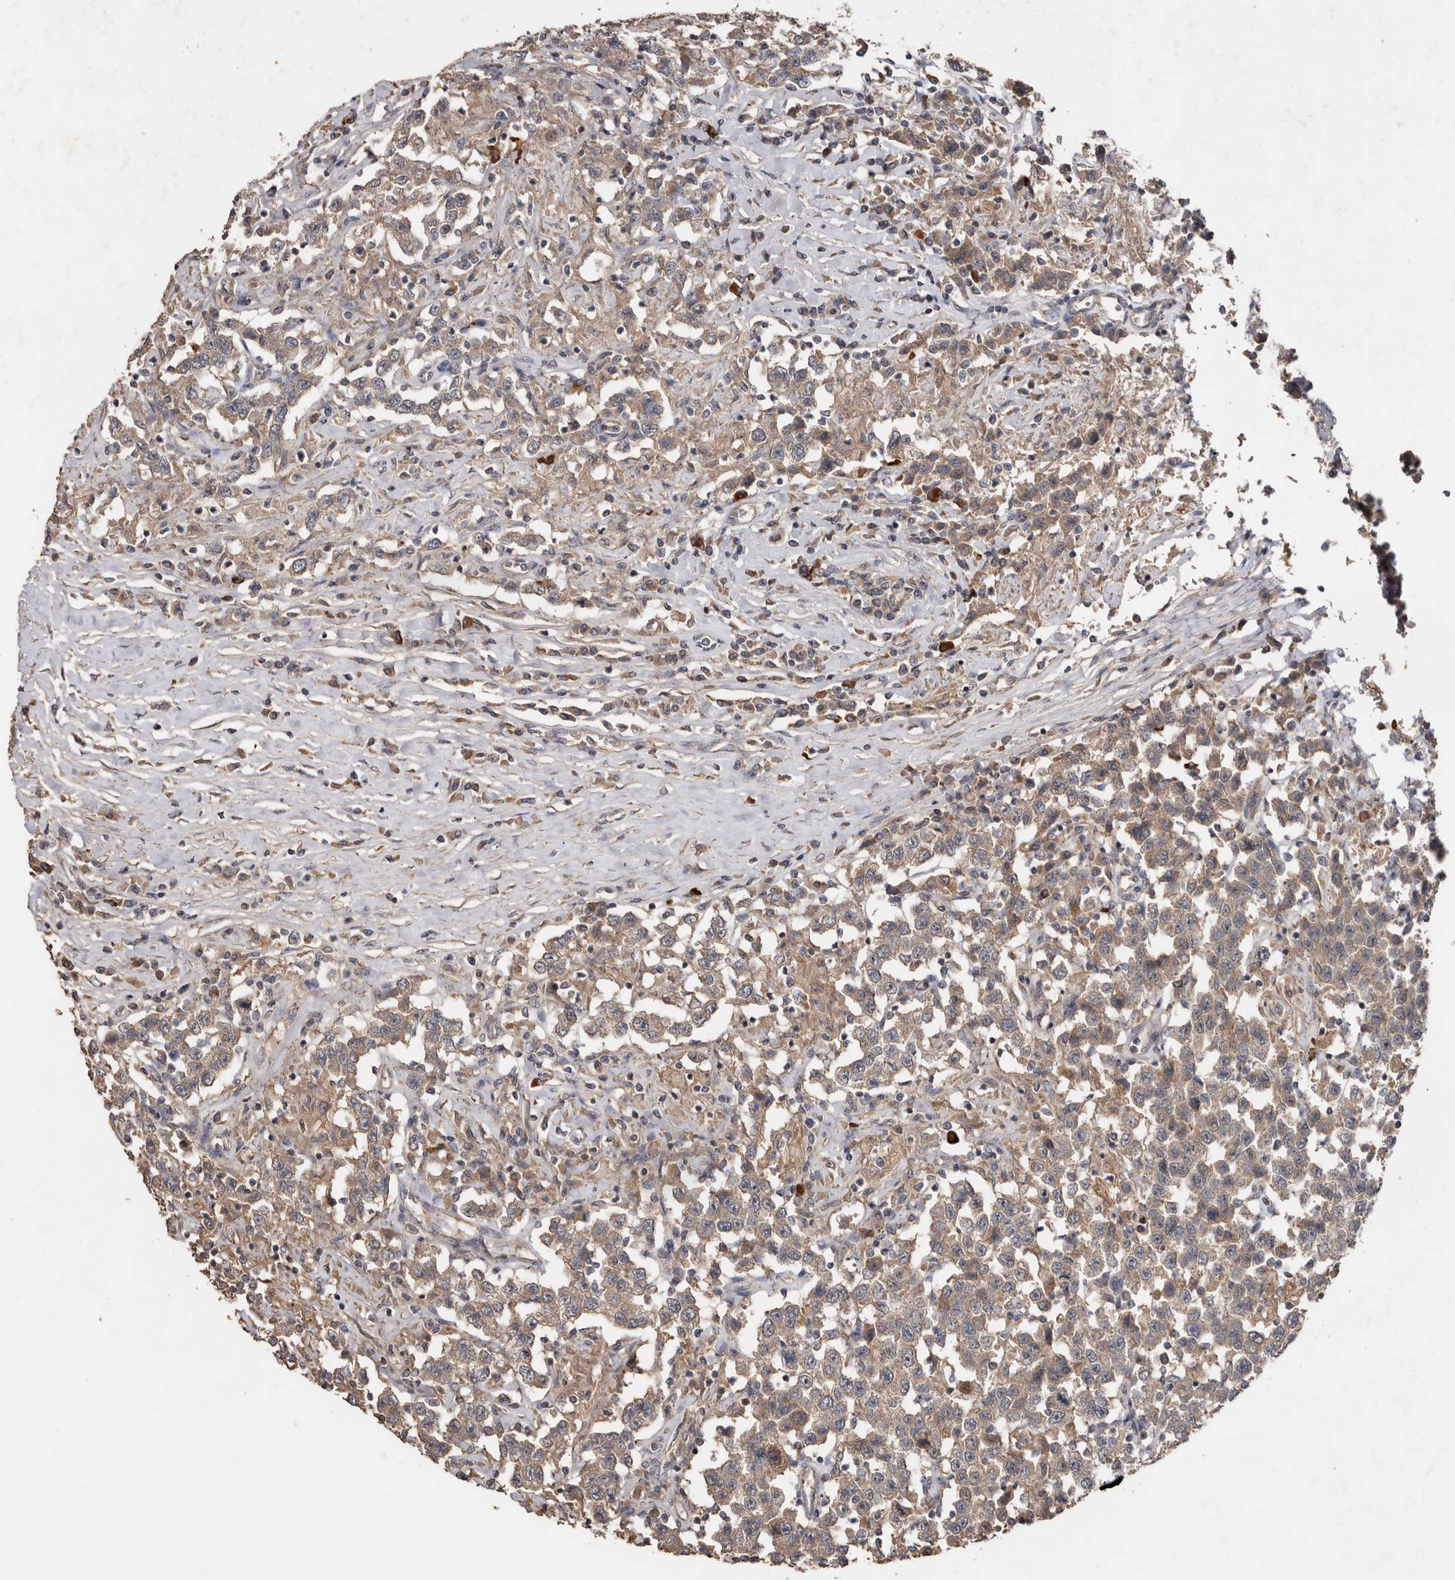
{"staining": {"intensity": "weak", "quantity": ">75%", "location": "cytoplasmic/membranous"}, "tissue": "testis cancer", "cell_type": "Tumor cells", "image_type": "cancer", "snomed": [{"axis": "morphology", "description": "Seminoma, NOS"}, {"axis": "topography", "description": "Testis"}], "caption": "About >75% of tumor cells in human testis cancer display weak cytoplasmic/membranous protein positivity as visualized by brown immunohistochemical staining.", "gene": "HYAL4", "patient": {"sex": "male", "age": 41}}